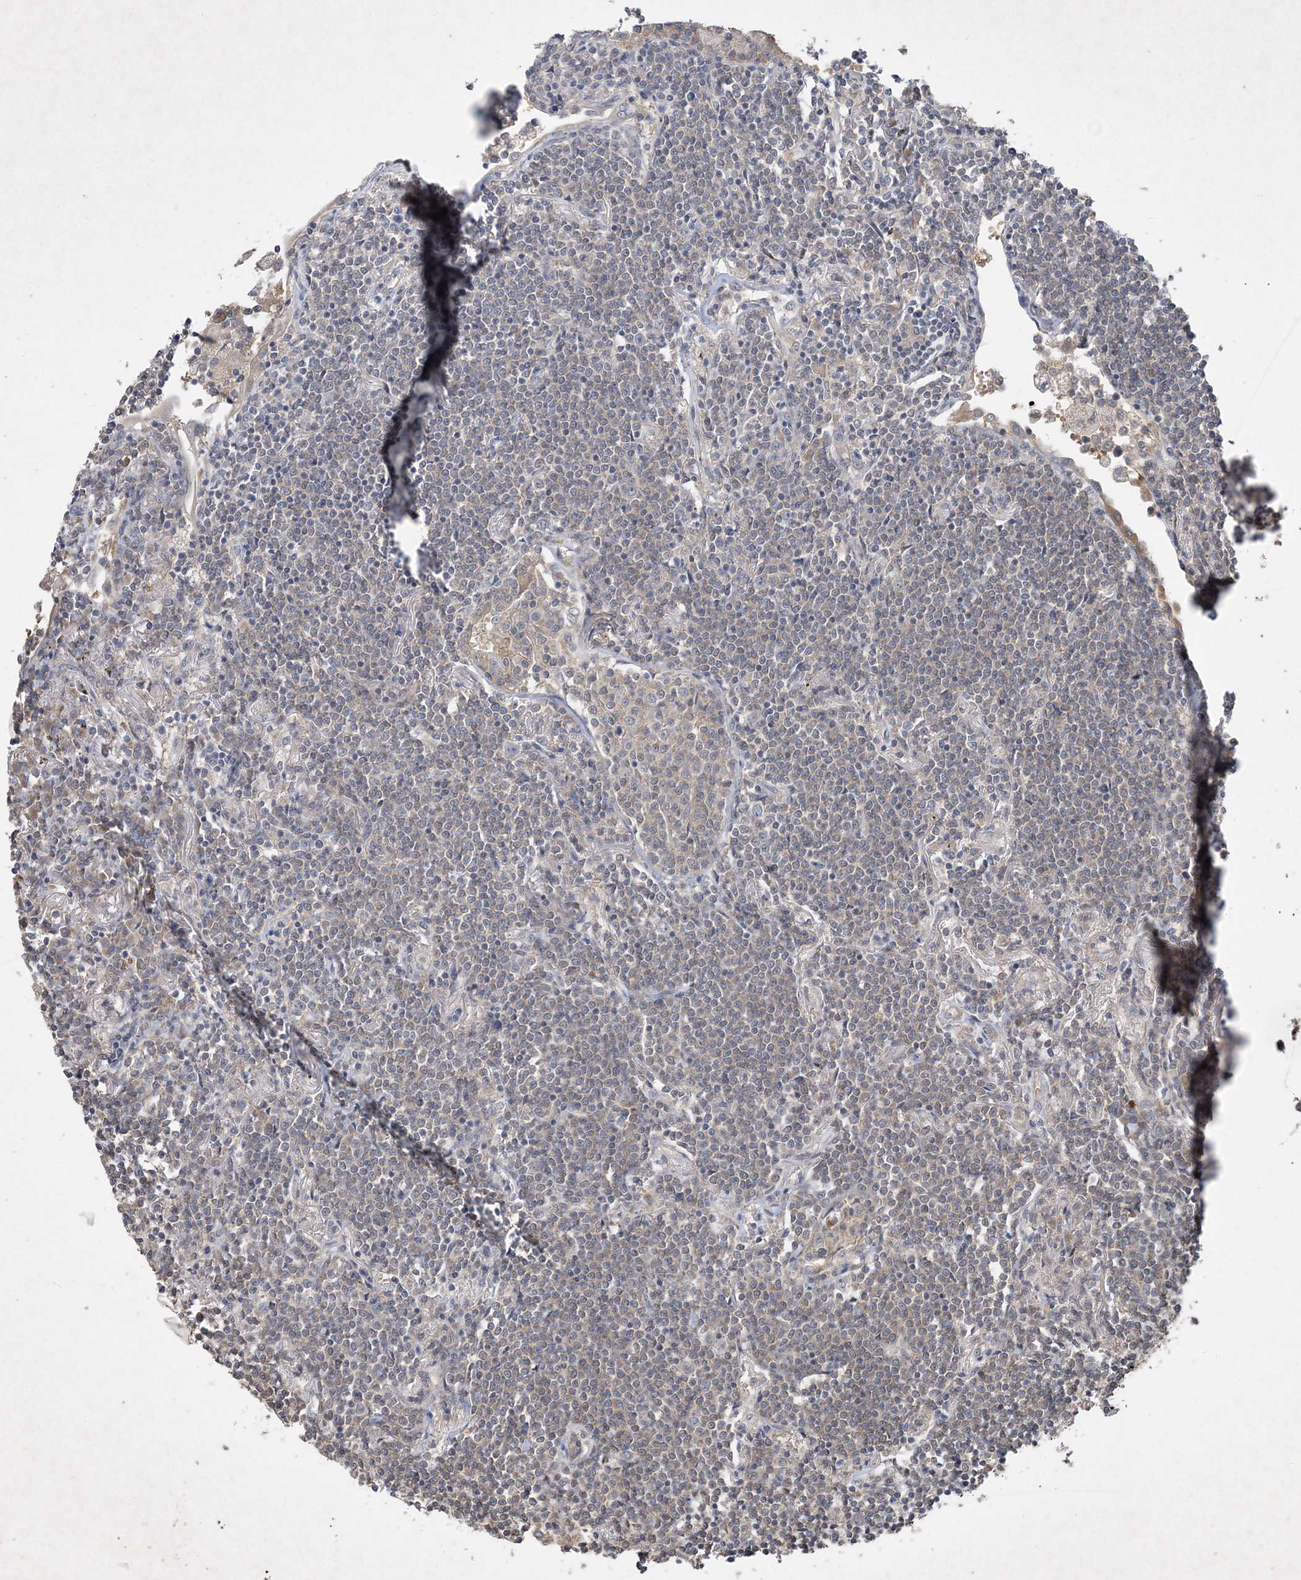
{"staining": {"intensity": "negative", "quantity": "none", "location": "none"}, "tissue": "lymphoma", "cell_type": "Tumor cells", "image_type": "cancer", "snomed": [{"axis": "morphology", "description": "Malignant lymphoma, non-Hodgkin's type, Low grade"}, {"axis": "topography", "description": "Lung"}], "caption": "This is an immunohistochemistry (IHC) histopathology image of lymphoma. There is no expression in tumor cells.", "gene": "AKR7A2", "patient": {"sex": "female", "age": 71}}